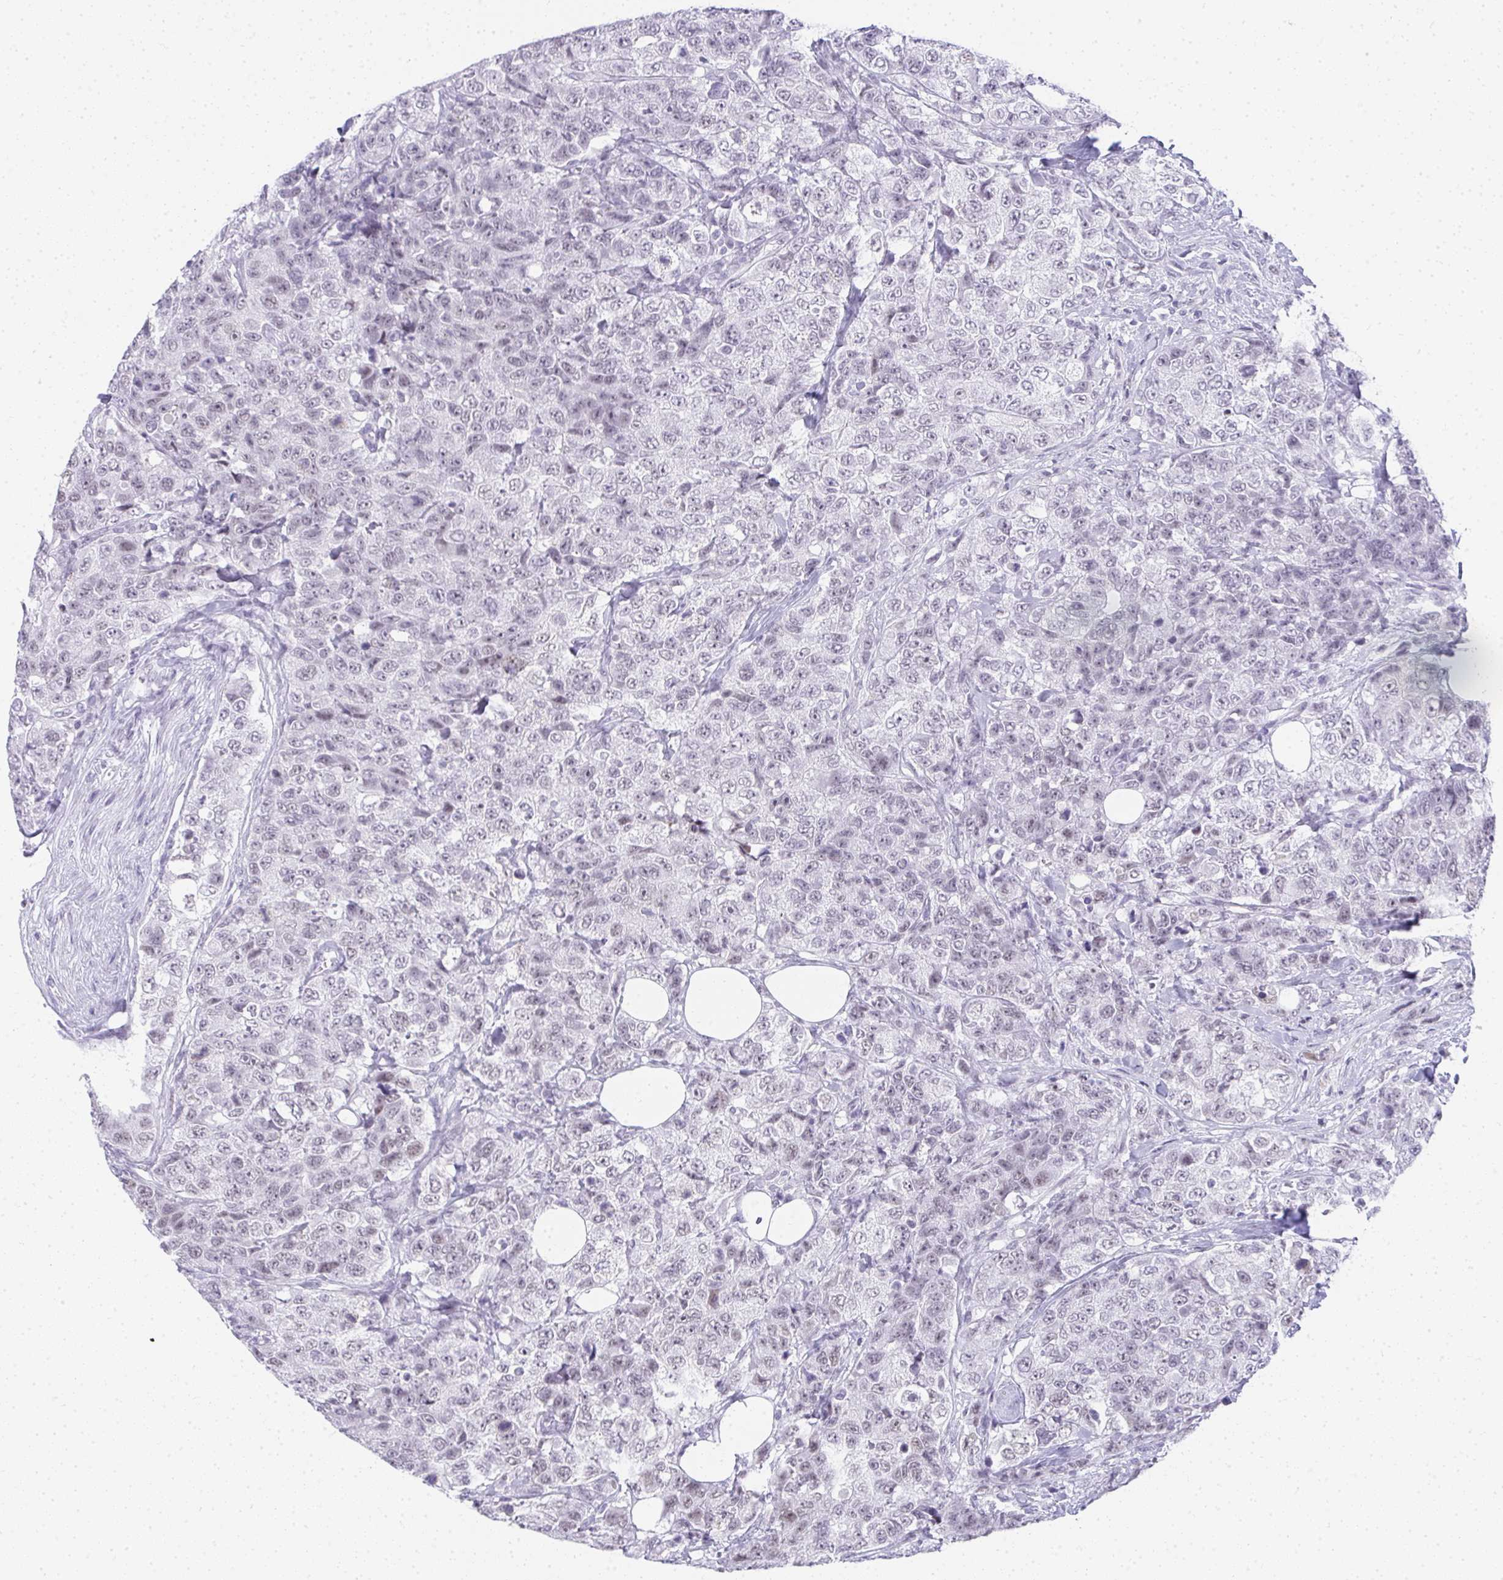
{"staining": {"intensity": "negative", "quantity": "none", "location": "none"}, "tissue": "urothelial cancer", "cell_type": "Tumor cells", "image_type": "cancer", "snomed": [{"axis": "morphology", "description": "Urothelial carcinoma, High grade"}, {"axis": "topography", "description": "Urinary bladder"}], "caption": "This is a image of immunohistochemistry staining of urothelial carcinoma (high-grade), which shows no positivity in tumor cells. (DAB immunohistochemistry (IHC) visualized using brightfield microscopy, high magnification).", "gene": "PLA2G1B", "patient": {"sex": "female", "age": 78}}